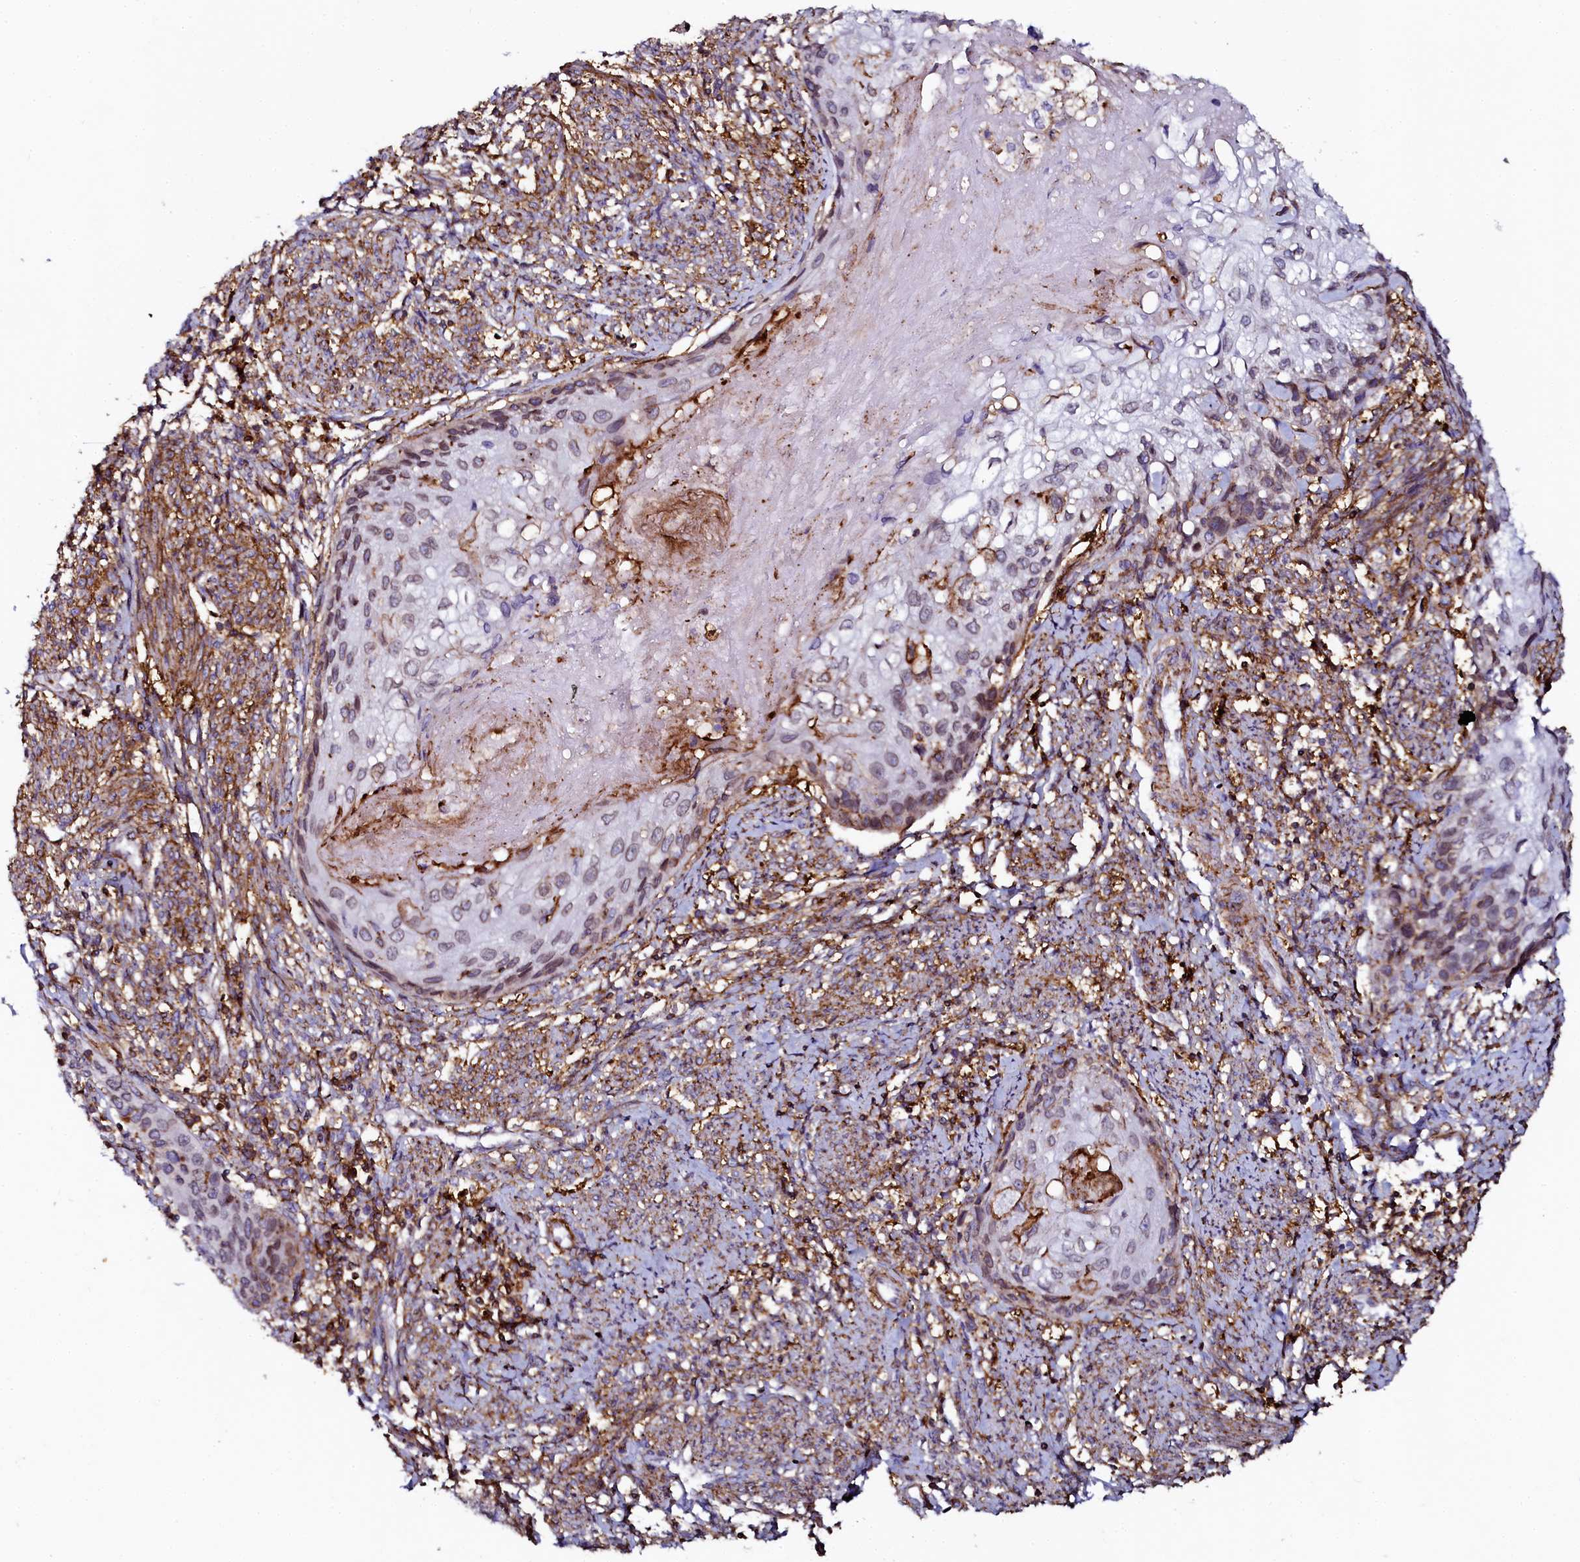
{"staining": {"intensity": "weak", "quantity": "25%-75%", "location": "nuclear"}, "tissue": "cervical cancer", "cell_type": "Tumor cells", "image_type": "cancer", "snomed": [{"axis": "morphology", "description": "Squamous cell carcinoma, NOS"}, {"axis": "topography", "description": "Cervix"}], "caption": "Cervical squamous cell carcinoma was stained to show a protein in brown. There is low levels of weak nuclear staining in about 25%-75% of tumor cells.", "gene": "AAAS", "patient": {"sex": "female", "age": 67}}